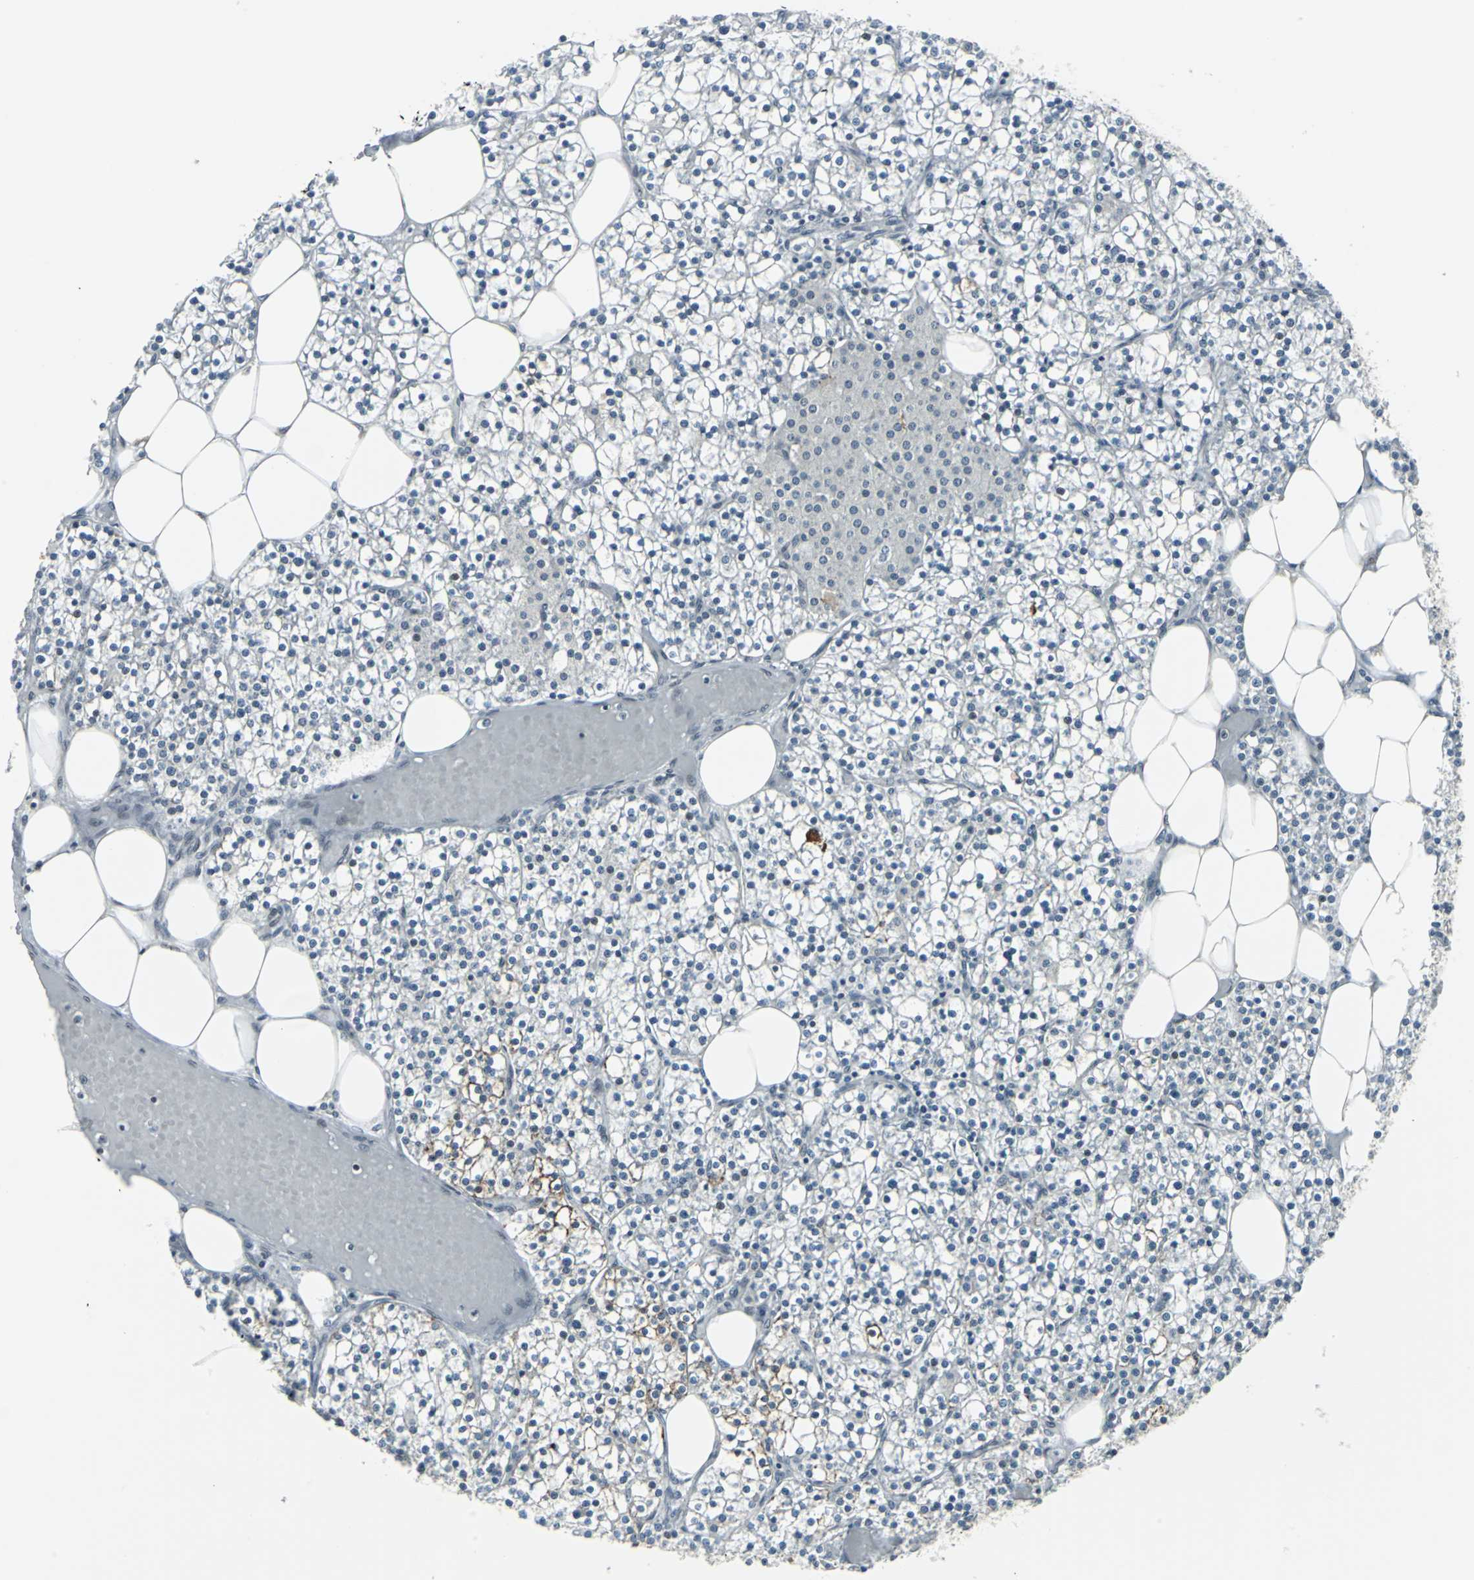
{"staining": {"intensity": "moderate", "quantity": ">75%", "location": "cytoplasmic/membranous,nuclear"}, "tissue": "parathyroid gland", "cell_type": "Glandular cells", "image_type": "normal", "snomed": [{"axis": "morphology", "description": "Normal tissue, NOS"}, {"axis": "topography", "description": "Parathyroid gland"}], "caption": "The histopathology image shows a brown stain indicating the presence of a protein in the cytoplasmic/membranous,nuclear of glandular cells in parathyroid gland. (brown staining indicates protein expression, while blue staining denotes nuclei).", "gene": "SNUPN", "patient": {"sex": "female", "age": 63}}